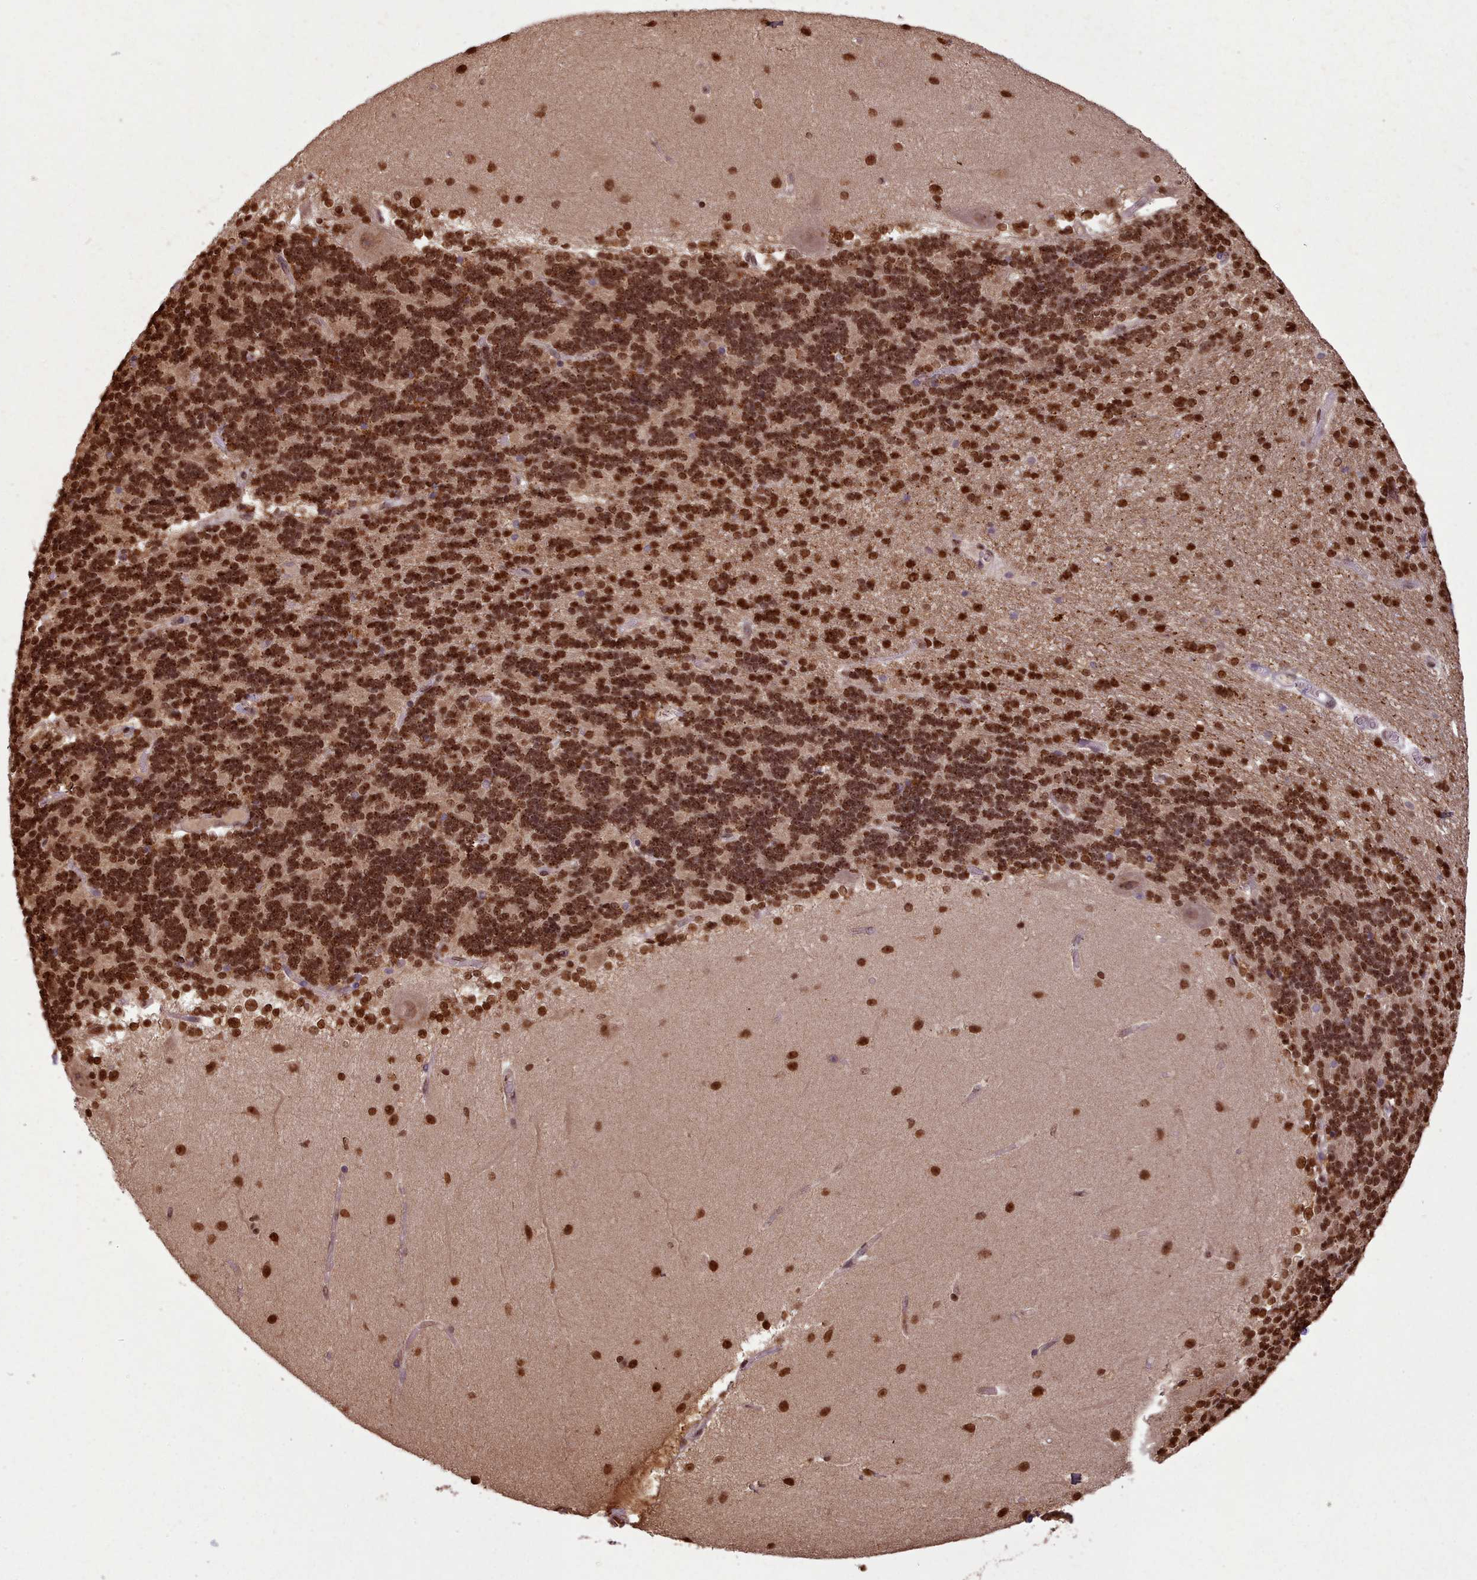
{"staining": {"intensity": "strong", "quantity": ">75%", "location": "nuclear"}, "tissue": "cerebellum", "cell_type": "Cells in granular layer", "image_type": "normal", "snomed": [{"axis": "morphology", "description": "Normal tissue, NOS"}, {"axis": "topography", "description": "Cerebellum"}], "caption": "A histopathology image showing strong nuclear staining in approximately >75% of cells in granular layer in unremarkable cerebellum, as visualized by brown immunohistochemical staining.", "gene": "RPS27A", "patient": {"sex": "female", "age": 54}}